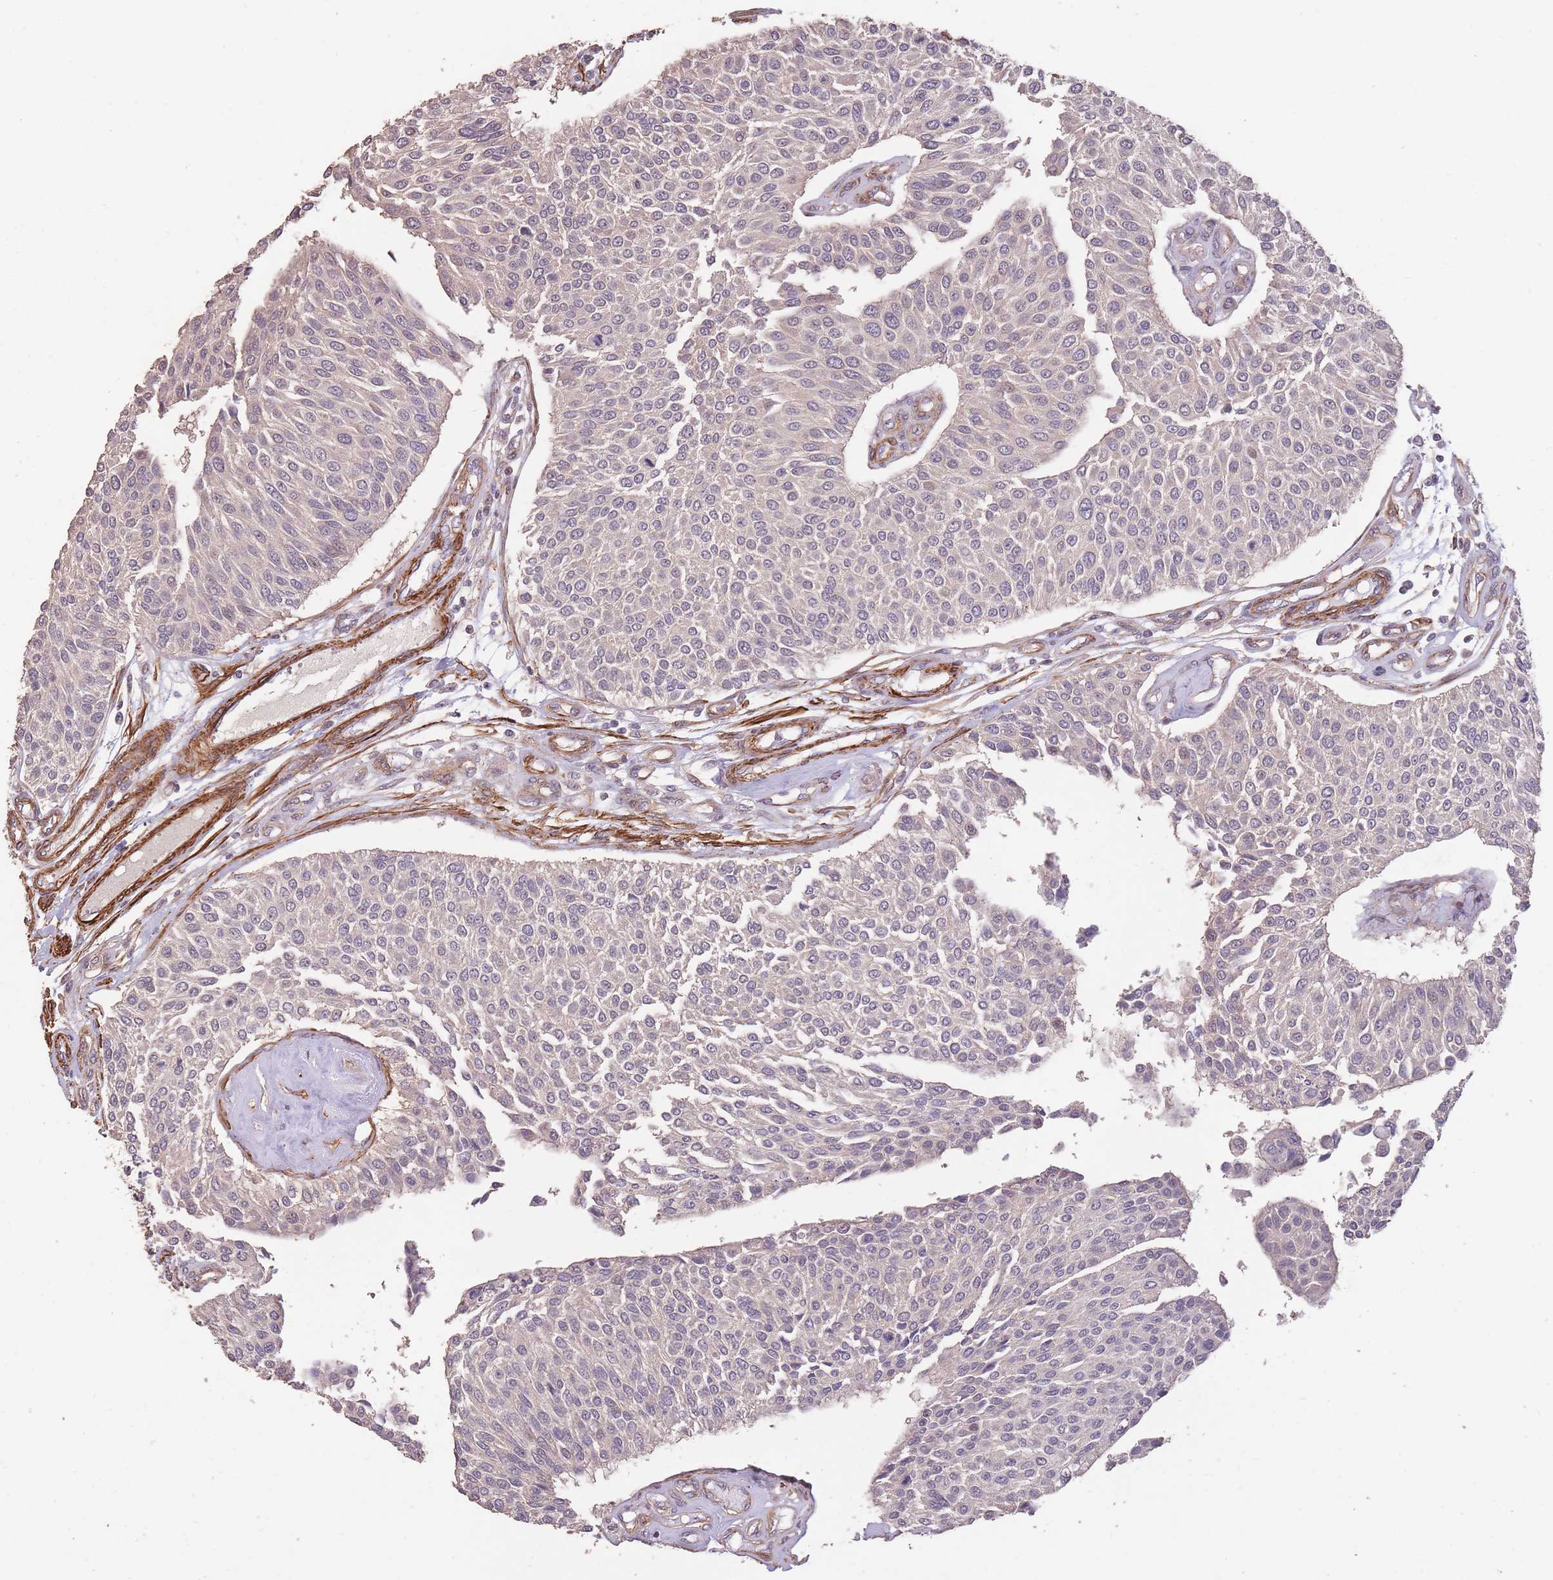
{"staining": {"intensity": "negative", "quantity": "none", "location": "none"}, "tissue": "urothelial cancer", "cell_type": "Tumor cells", "image_type": "cancer", "snomed": [{"axis": "morphology", "description": "Urothelial carcinoma, NOS"}, {"axis": "topography", "description": "Urinary bladder"}], "caption": "Transitional cell carcinoma was stained to show a protein in brown. There is no significant positivity in tumor cells. (DAB IHC visualized using brightfield microscopy, high magnification).", "gene": "NLRC4", "patient": {"sex": "male", "age": 55}}